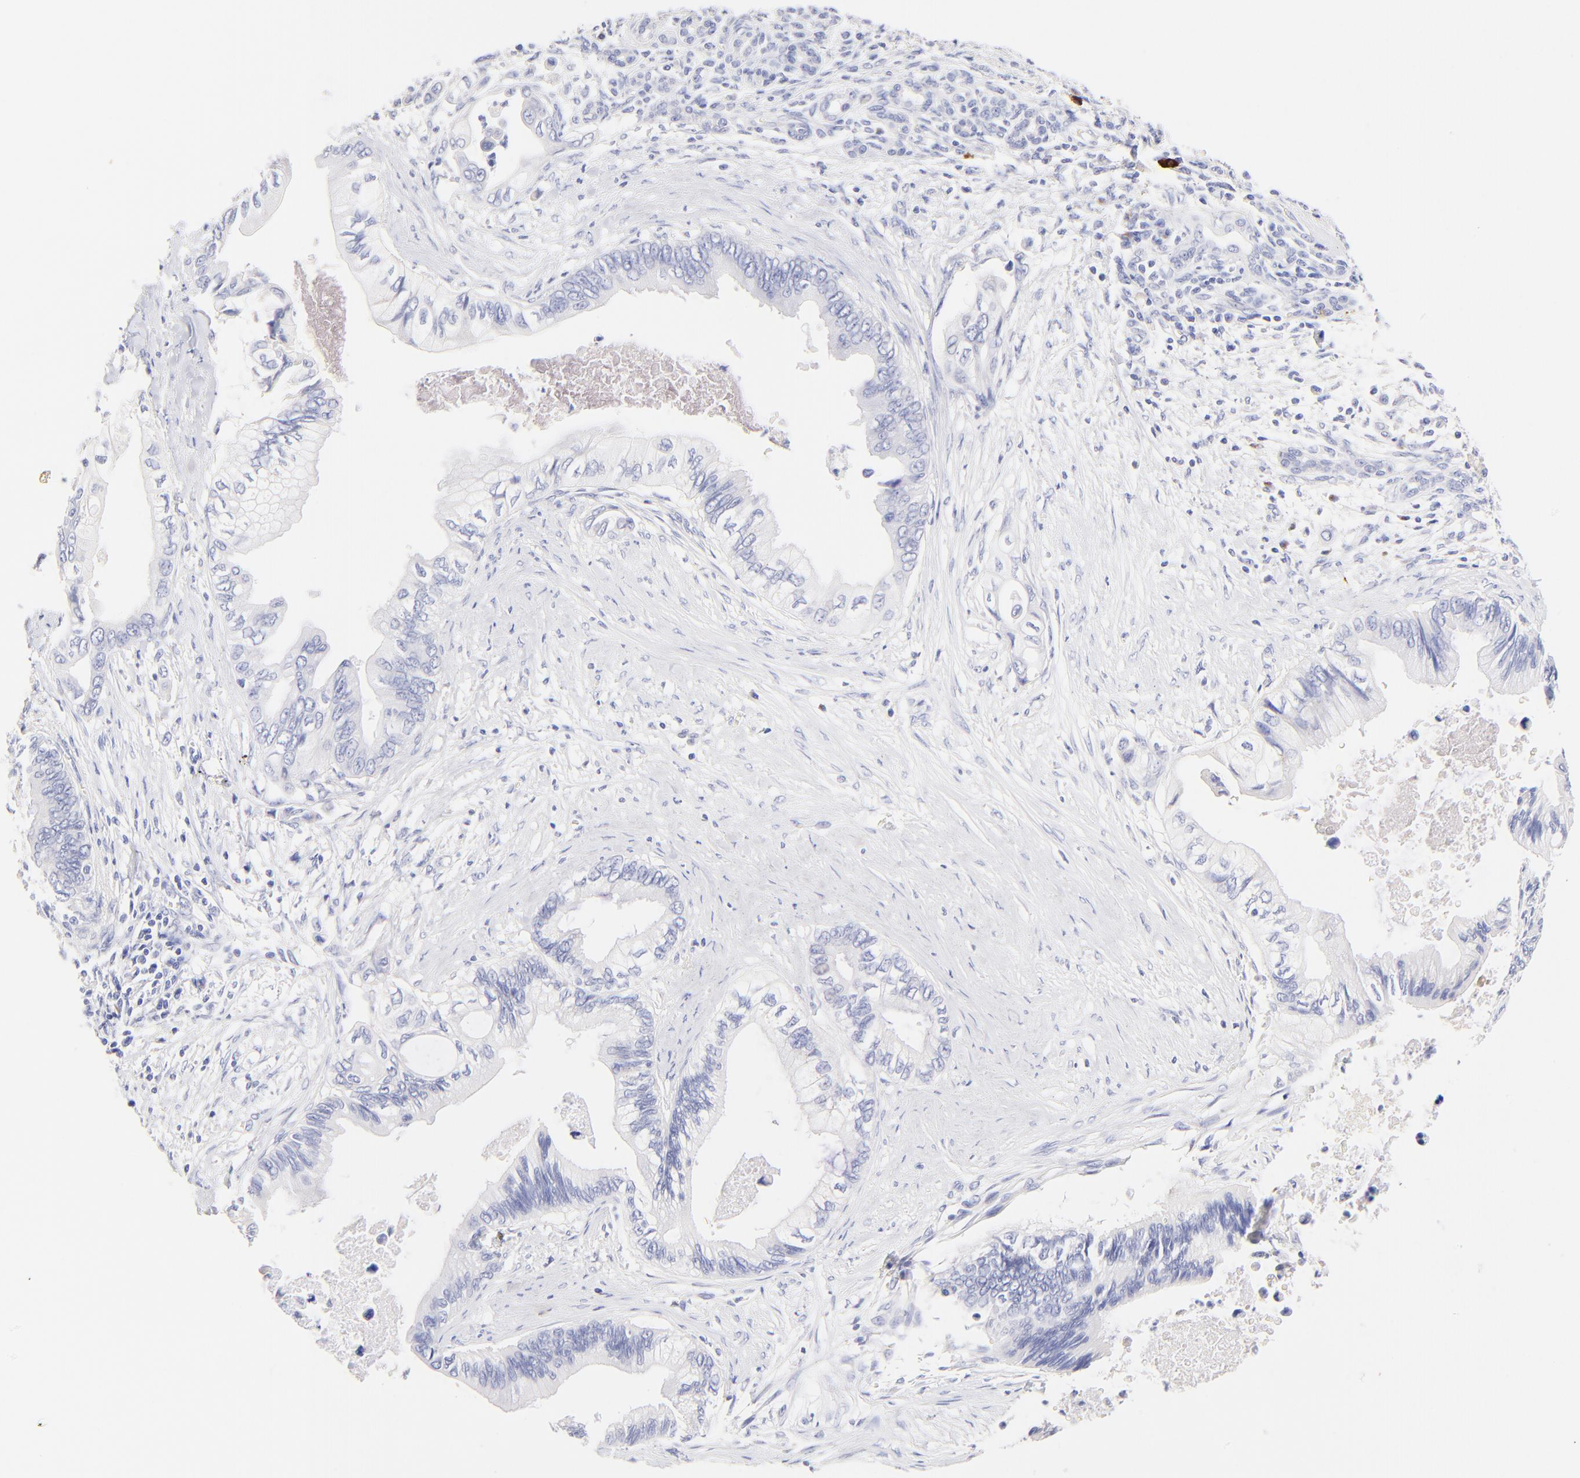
{"staining": {"intensity": "negative", "quantity": "none", "location": "none"}, "tissue": "pancreatic cancer", "cell_type": "Tumor cells", "image_type": "cancer", "snomed": [{"axis": "morphology", "description": "Adenocarcinoma, NOS"}, {"axis": "topography", "description": "Pancreas"}], "caption": "Immunohistochemistry of human adenocarcinoma (pancreatic) reveals no expression in tumor cells.", "gene": "ASB9", "patient": {"sex": "female", "age": 66}}